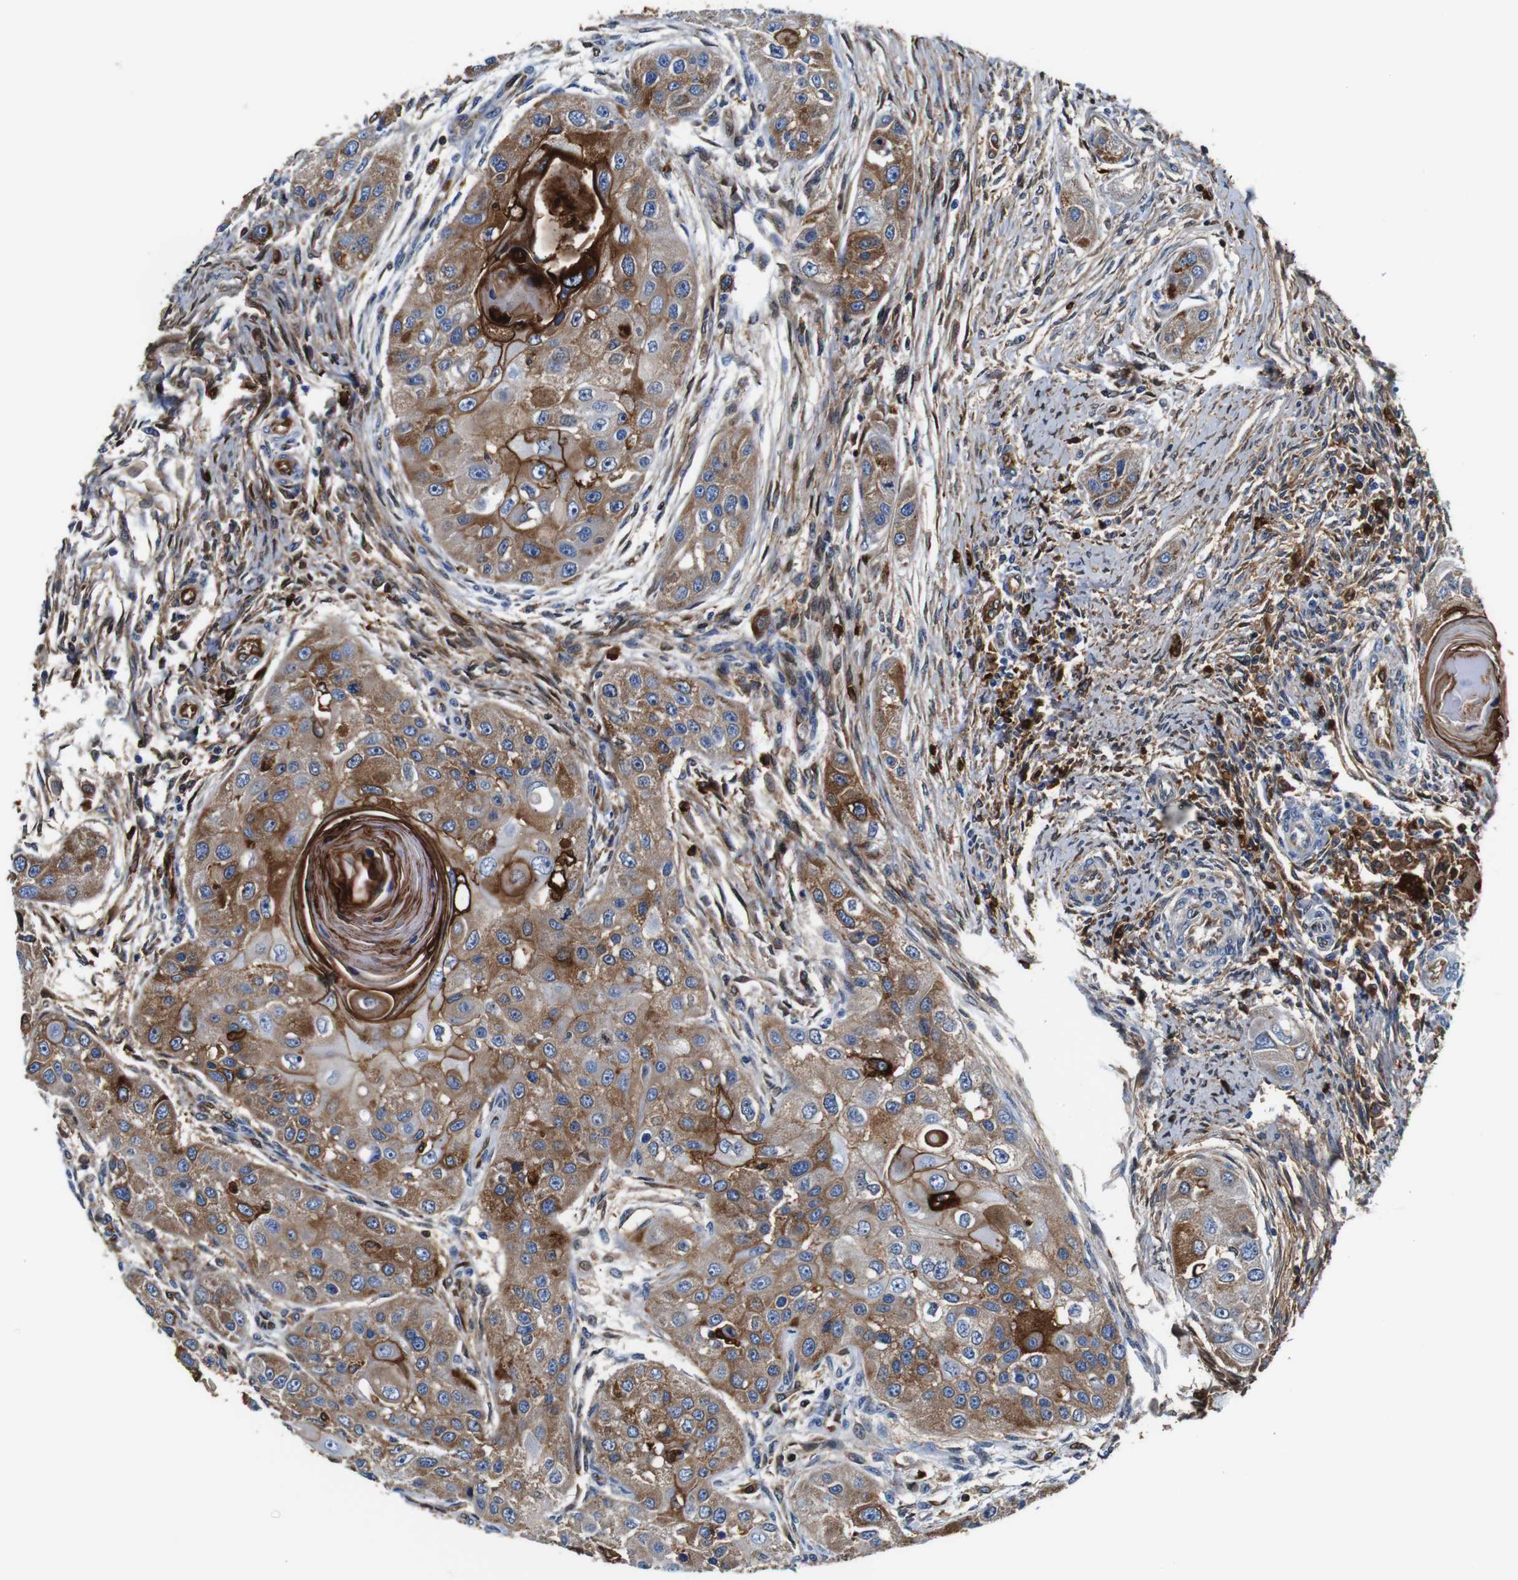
{"staining": {"intensity": "moderate", "quantity": ">75%", "location": "cytoplasmic/membranous"}, "tissue": "head and neck cancer", "cell_type": "Tumor cells", "image_type": "cancer", "snomed": [{"axis": "morphology", "description": "Normal tissue, NOS"}, {"axis": "morphology", "description": "Squamous cell carcinoma, NOS"}, {"axis": "topography", "description": "Skeletal muscle"}, {"axis": "topography", "description": "Head-Neck"}], "caption": "About >75% of tumor cells in human head and neck cancer reveal moderate cytoplasmic/membranous protein staining as visualized by brown immunohistochemical staining.", "gene": "ANXA1", "patient": {"sex": "male", "age": 51}}